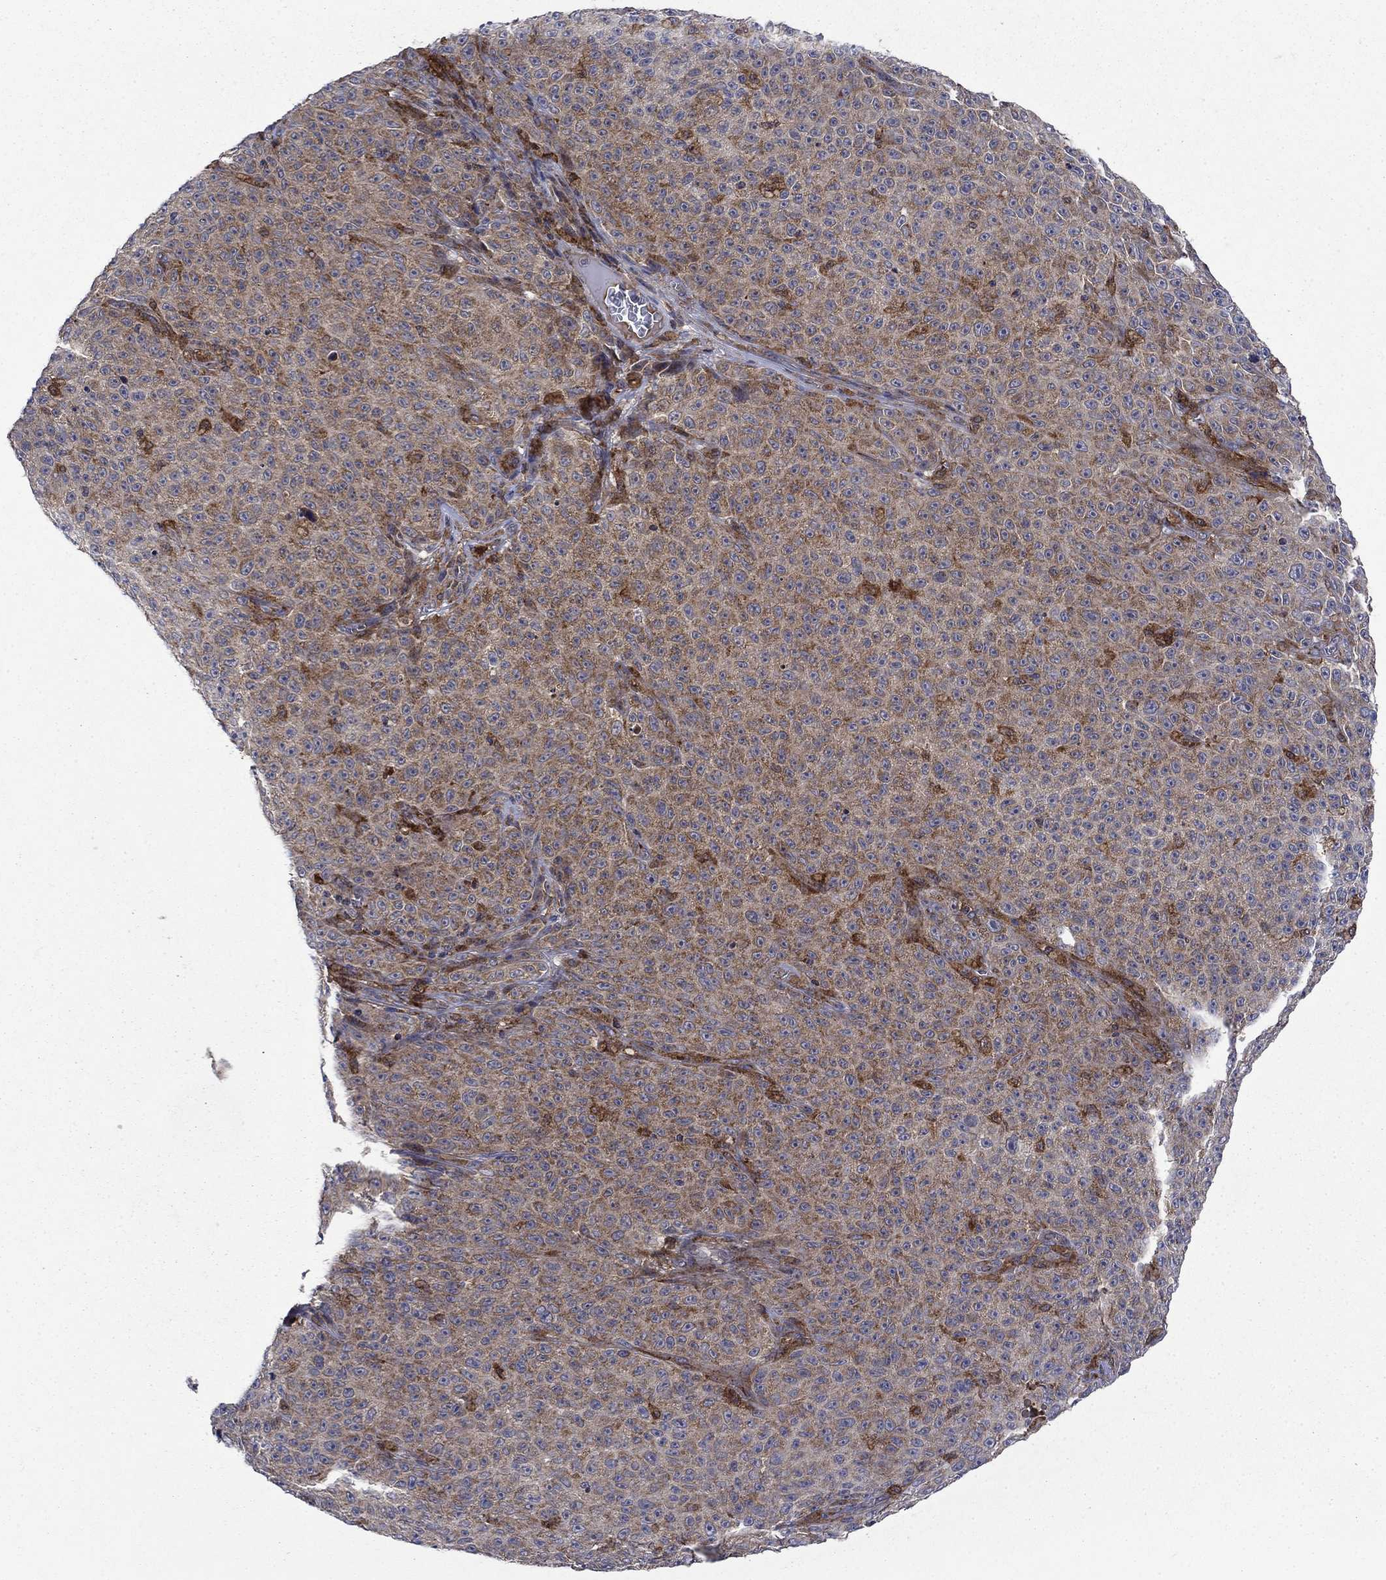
{"staining": {"intensity": "moderate", "quantity": "<25%", "location": "cytoplasmic/membranous"}, "tissue": "melanoma", "cell_type": "Tumor cells", "image_type": "cancer", "snomed": [{"axis": "morphology", "description": "Malignant melanoma, NOS"}, {"axis": "topography", "description": "Skin"}], "caption": "Moderate cytoplasmic/membranous expression for a protein is seen in about <25% of tumor cells of malignant melanoma using IHC.", "gene": "RNF19B", "patient": {"sex": "female", "age": 82}}